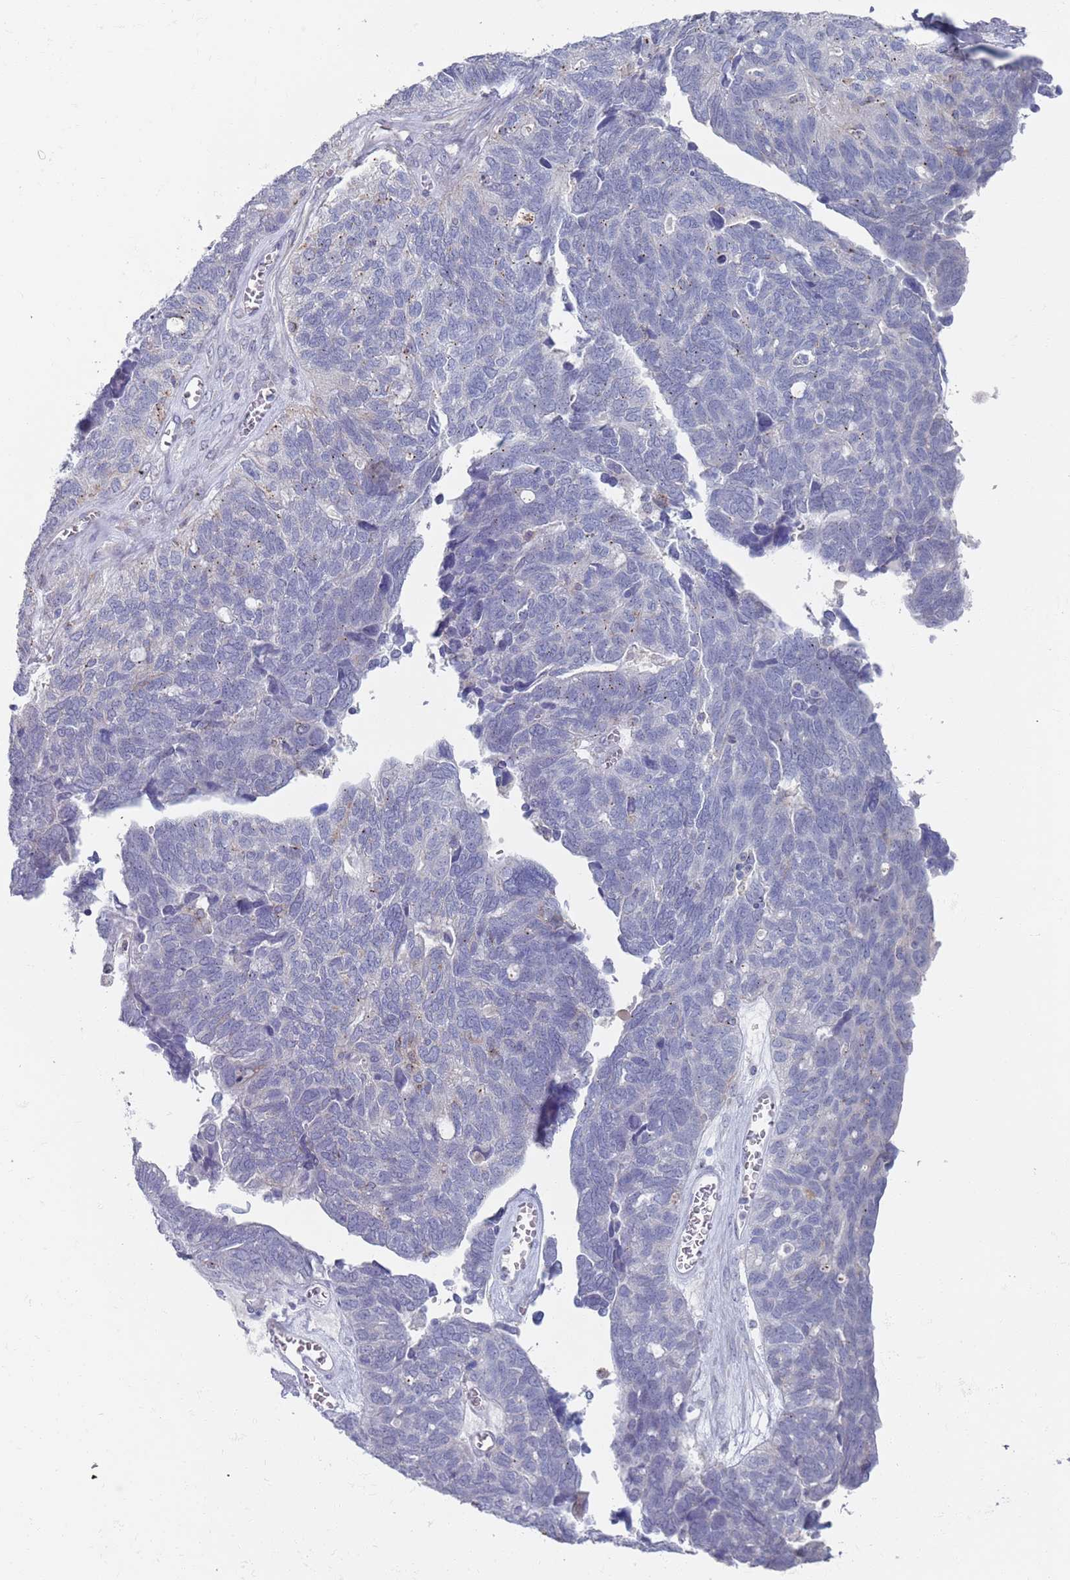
{"staining": {"intensity": "negative", "quantity": "none", "location": "none"}, "tissue": "ovarian cancer", "cell_type": "Tumor cells", "image_type": "cancer", "snomed": [{"axis": "morphology", "description": "Cystadenocarcinoma, serous, NOS"}, {"axis": "topography", "description": "Ovary"}], "caption": "Immunohistochemistry micrograph of neoplastic tissue: human serous cystadenocarcinoma (ovarian) stained with DAB demonstrates no significant protein expression in tumor cells.", "gene": "MAT1A", "patient": {"sex": "female", "age": 79}}